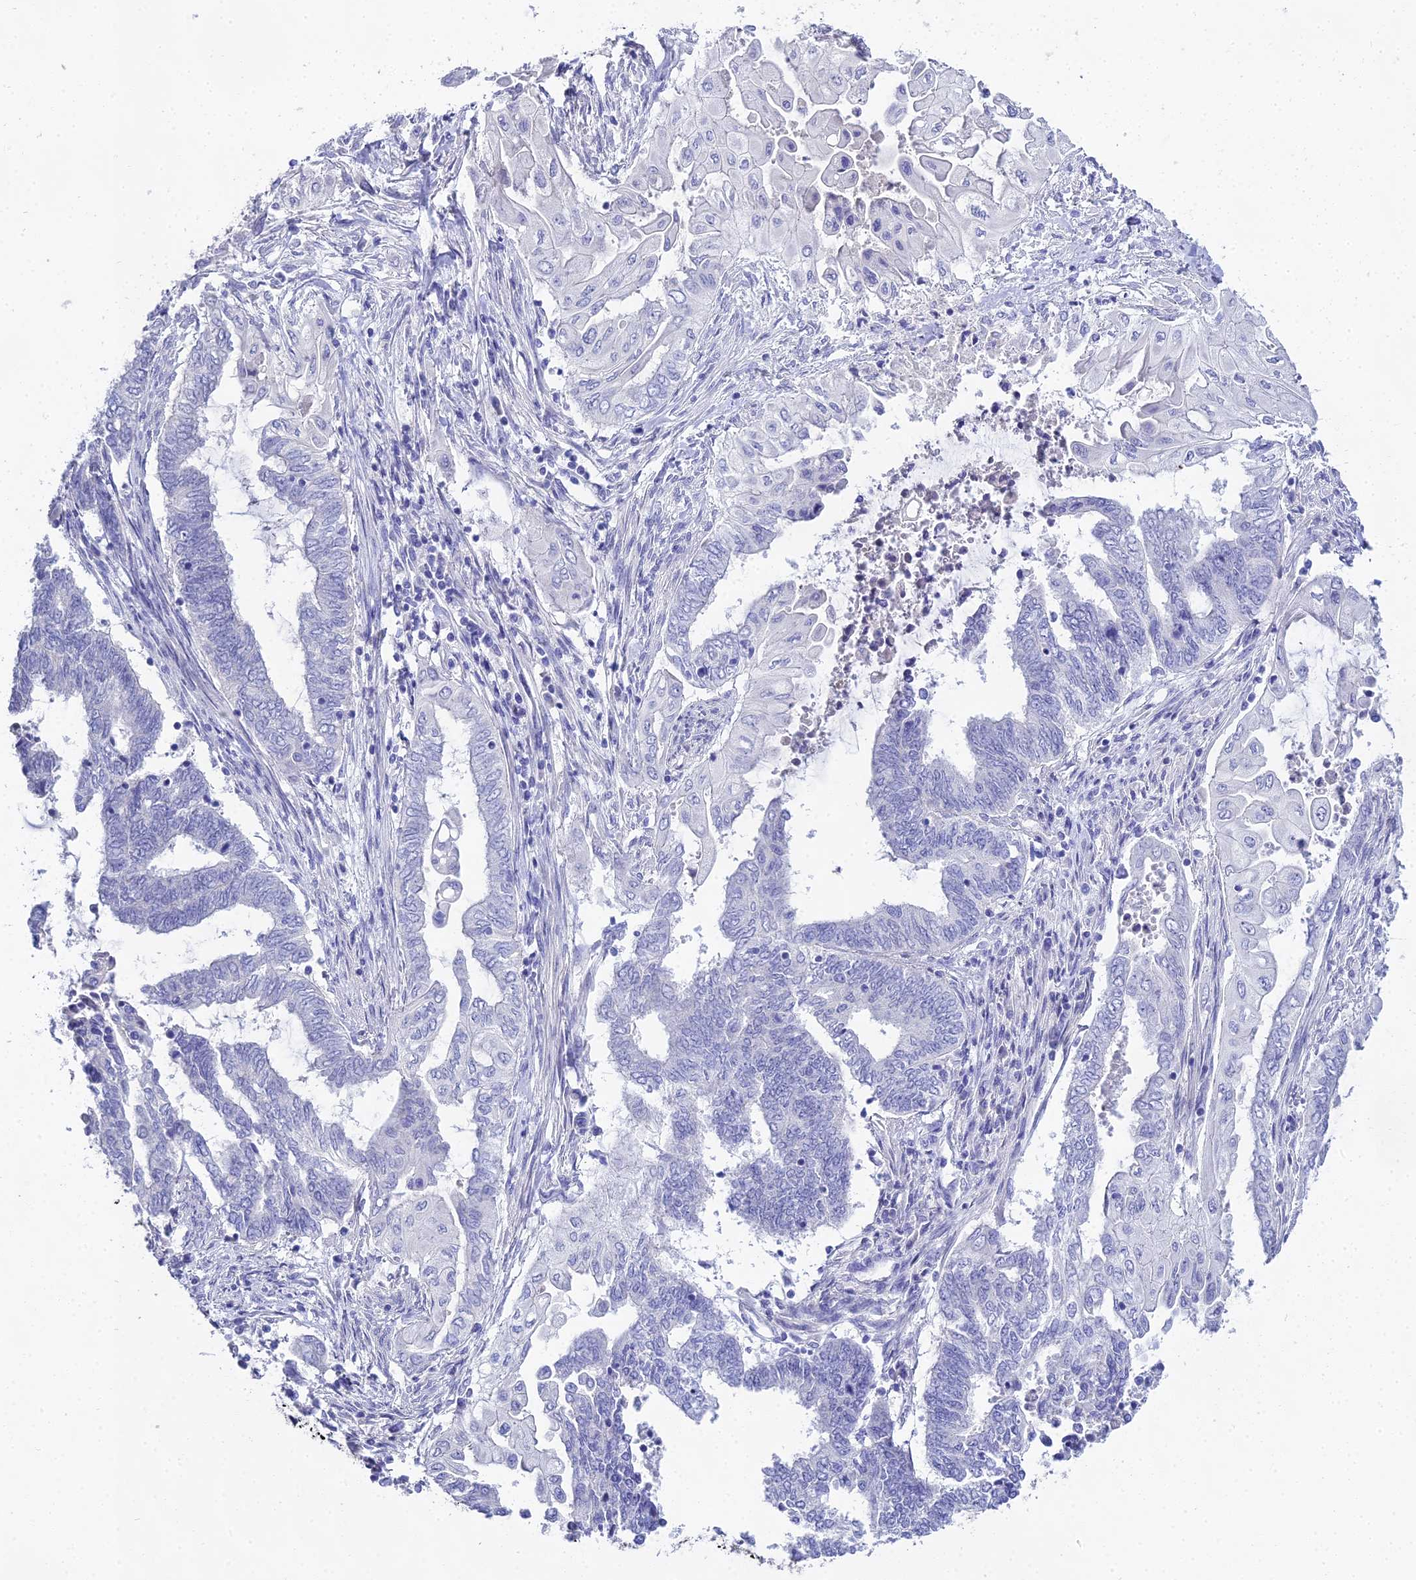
{"staining": {"intensity": "negative", "quantity": "none", "location": "none"}, "tissue": "endometrial cancer", "cell_type": "Tumor cells", "image_type": "cancer", "snomed": [{"axis": "morphology", "description": "Adenocarcinoma, NOS"}, {"axis": "topography", "description": "Uterus"}, {"axis": "topography", "description": "Endometrium"}], "caption": "Immunohistochemistry (IHC) micrograph of neoplastic tissue: endometrial cancer (adenocarcinoma) stained with DAB (3,3'-diaminobenzidine) exhibits no significant protein positivity in tumor cells. (Brightfield microscopy of DAB IHC at high magnification).", "gene": "S100A7", "patient": {"sex": "female", "age": 70}}